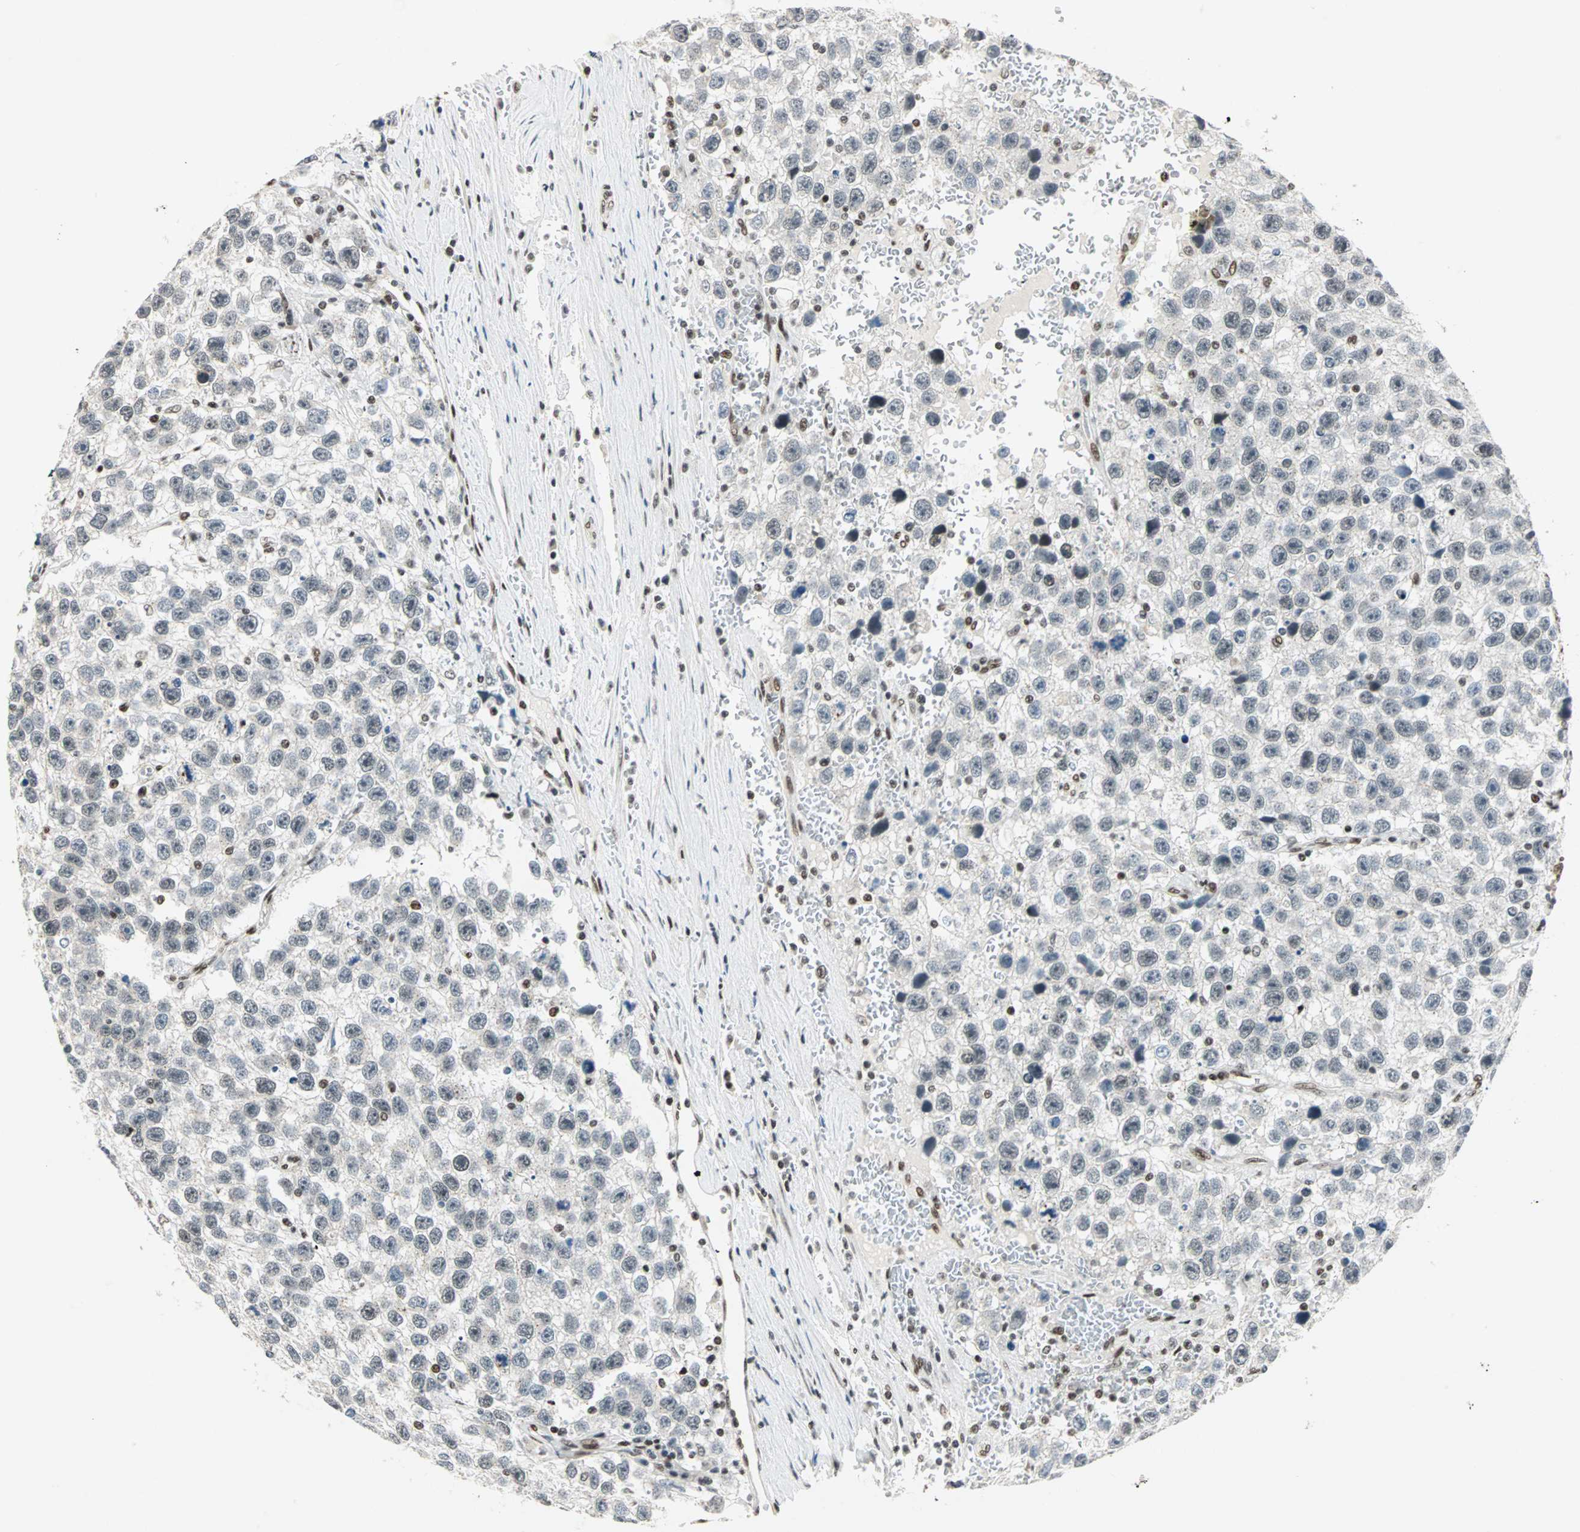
{"staining": {"intensity": "weak", "quantity": "<25%", "location": "nuclear"}, "tissue": "testis cancer", "cell_type": "Tumor cells", "image_type": "cancer", "snomed": [{"axis": "morphology", "description": "Seminoma, NOS"}, {"axis": "topography", "description": "Testis"}], "caption": "The histopathology image displays no staining of tumor cells in testis cancer (seminoma). The staining was performed using DAB to visualize the protein expression in brown, while the nuclei were stained in blue with hematoxylin (Magnification: 20x).", "gene": "BLM", "patient": {"sex": "male", "age": 33}}